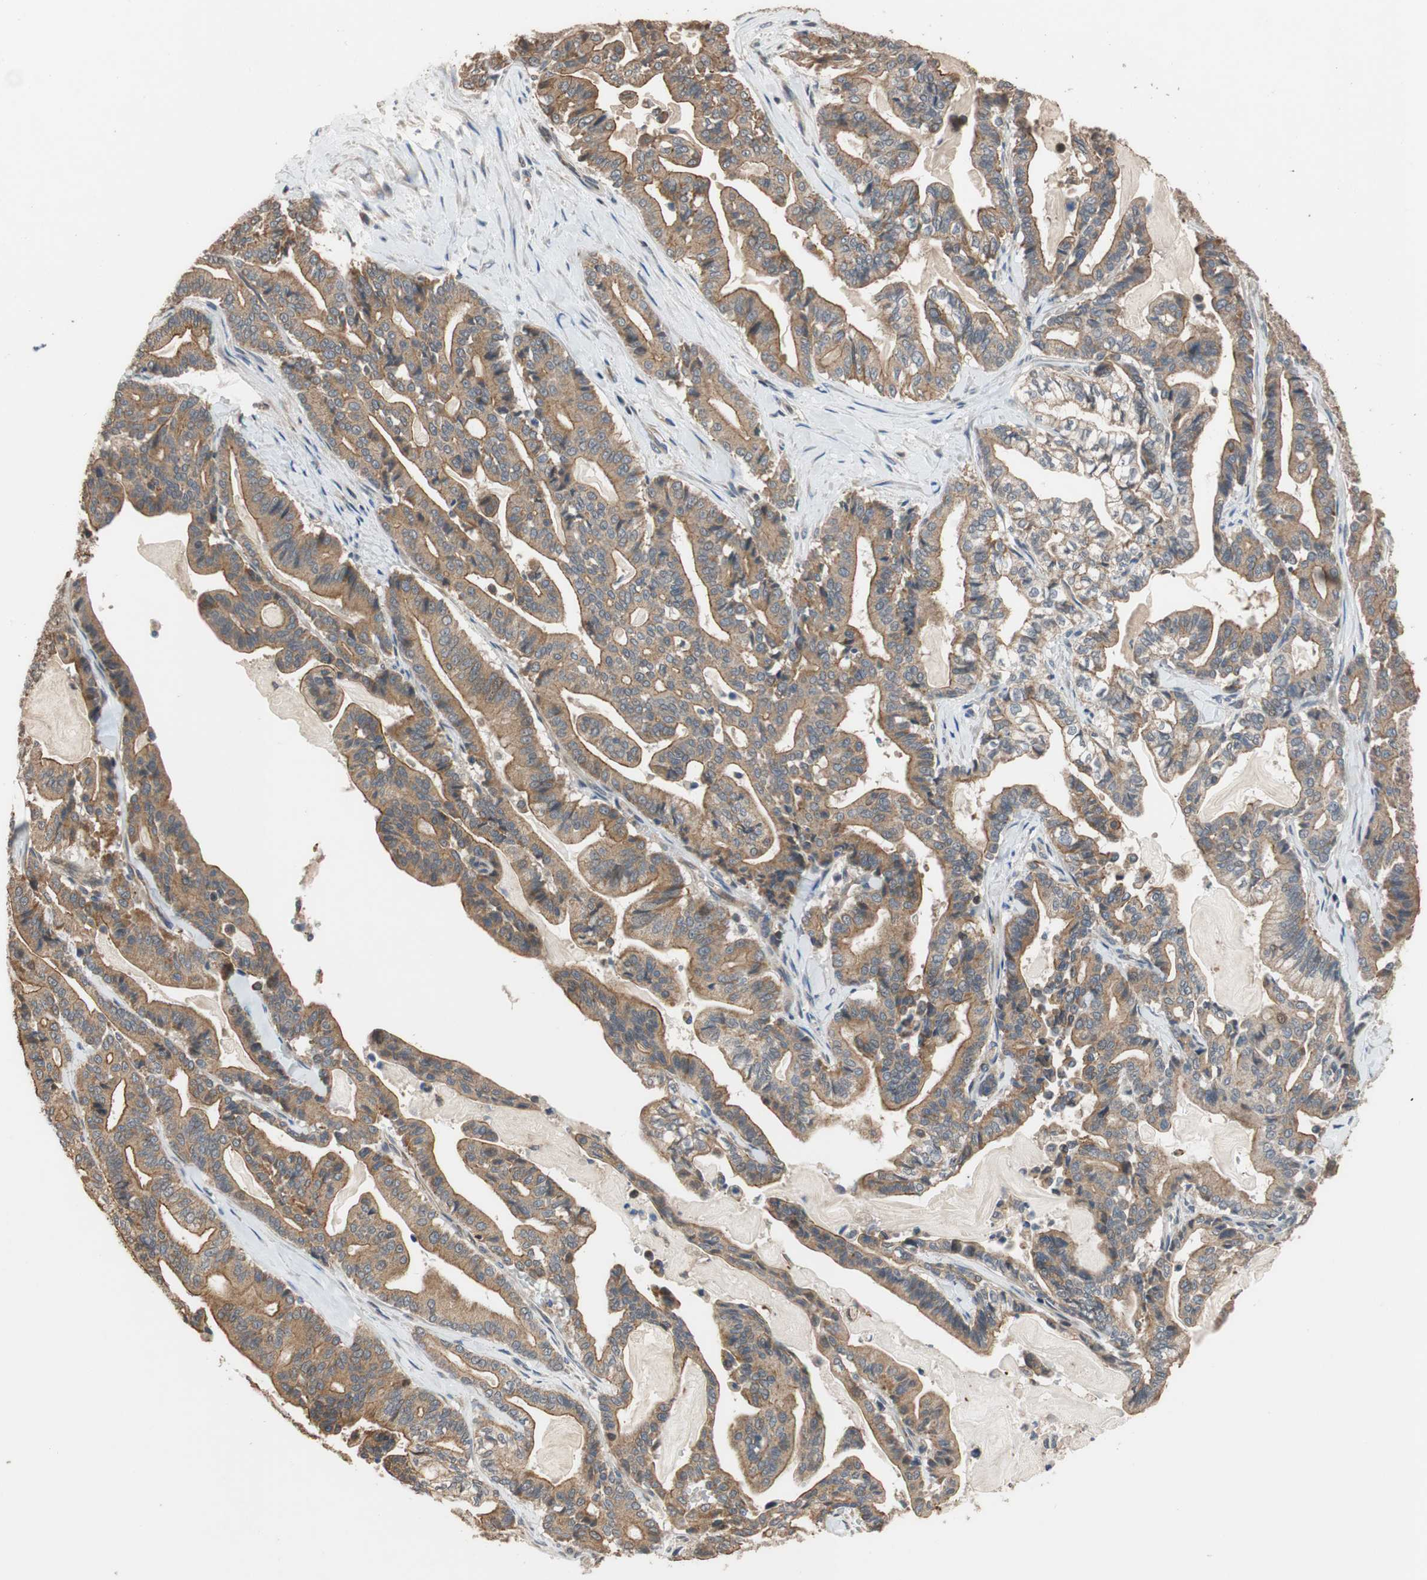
{"staining": {"intensity": "strong", "quantity": ">75%", "location": "cytoplasmic/membranous"}, "tissue": "pancreatic cancer", "cell_type": "Tumor cells", "image_type": "cancer", "snomed": [{"axis": "morphology", "description": "Adenocarcinoma, NOS"}, {"axis": "topography", "description": "Pancreas"}], "caption": "Brown immunohistochemical staining in human pancreatic adenocarcinoma exhibits strong cytoplasmic/membranous positivity in approximately >75% of tumor cells. (DAB IHC with brightfield microscopy, high magnification).", "gene": "MAP4K2", "patient": {"sex": "male", "age": 63}}